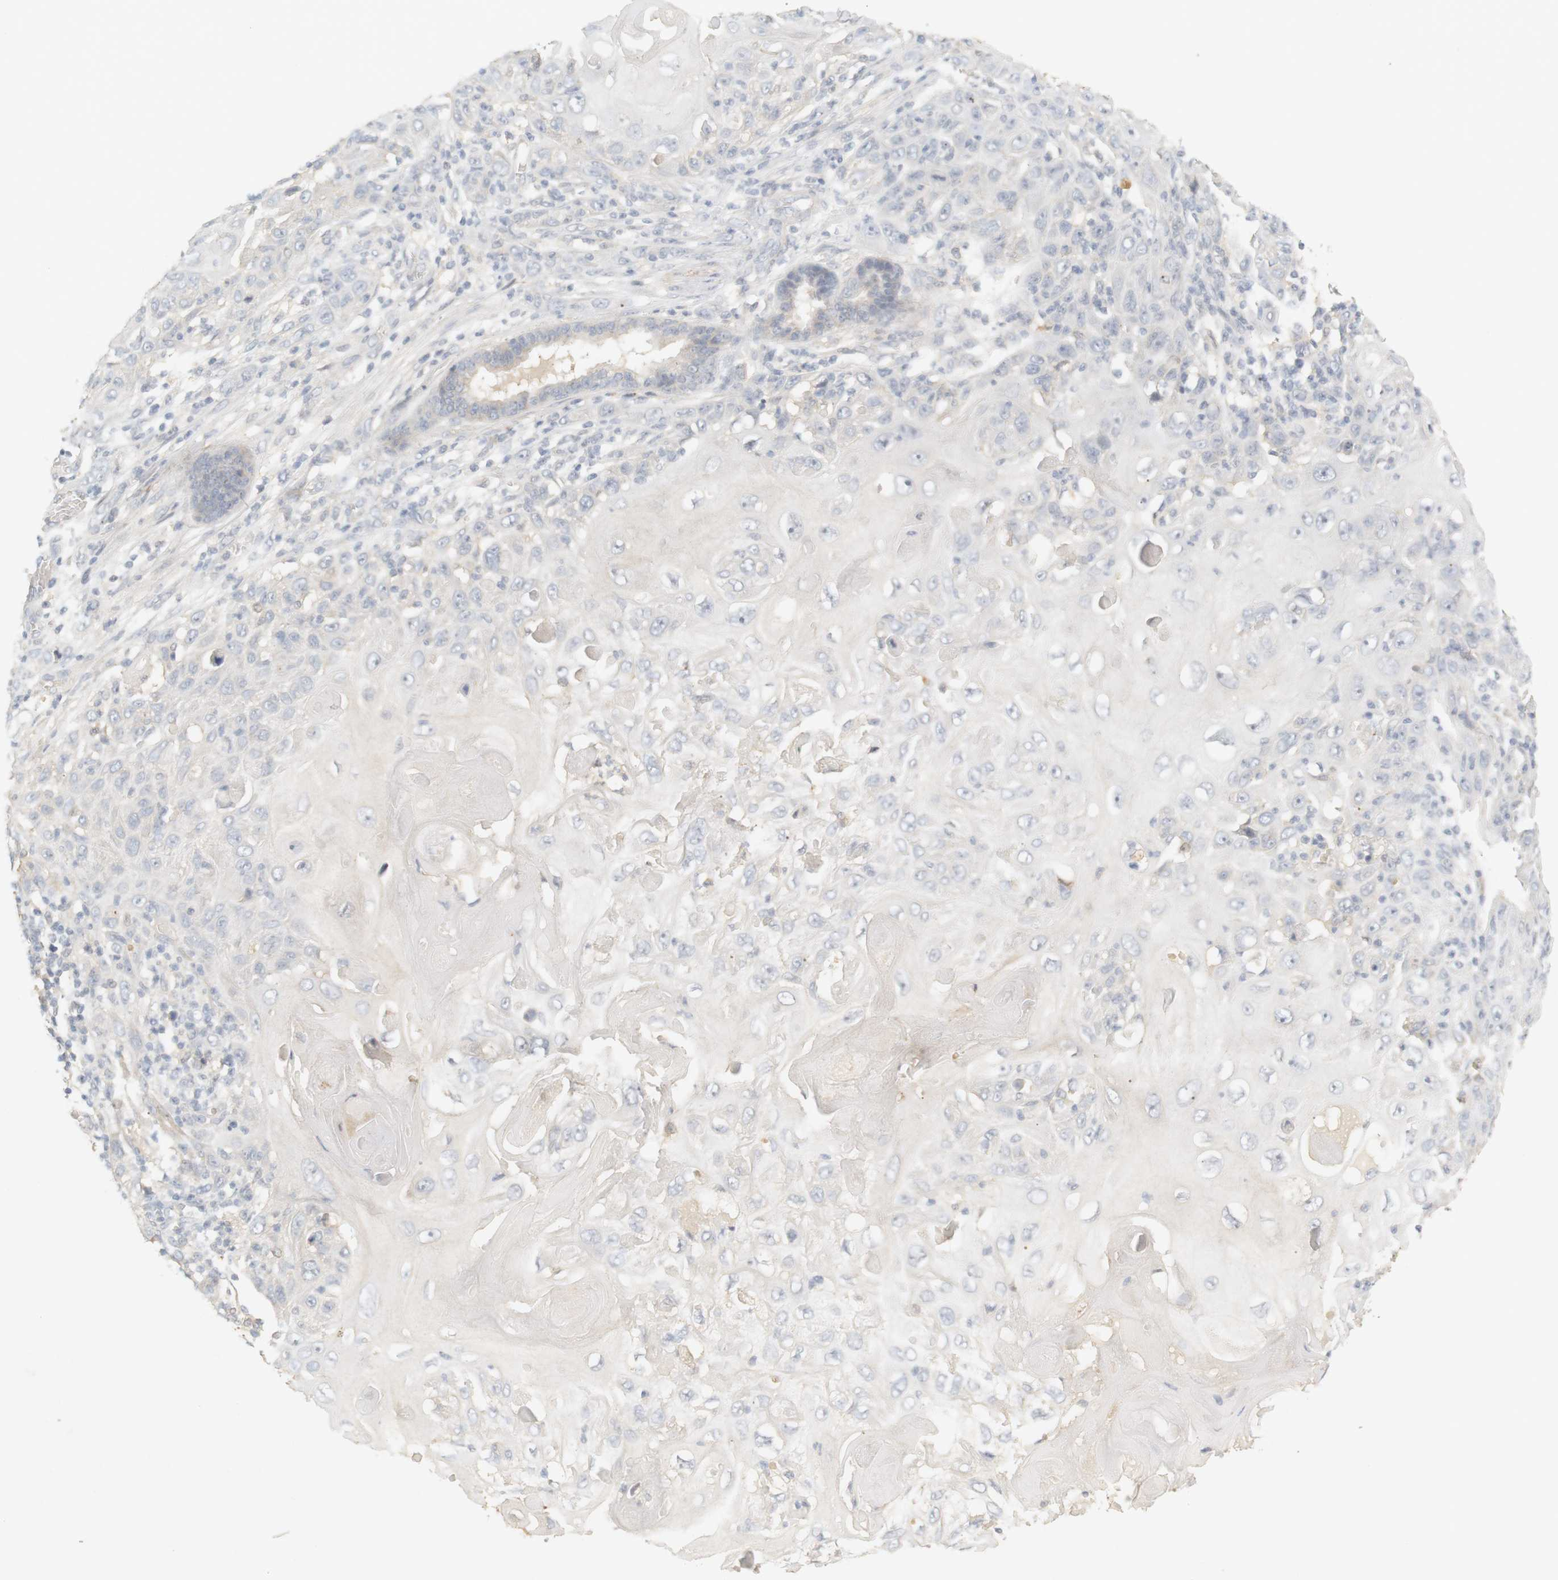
{"staining": {"intensity": "negative", "quantity": "none", "location": "none"}, "tissue": "skin cancer", "cell_type": "Tumor cells", "image_type": "cancer", "snomed": [{"axis": "morphology", "description": "Squamous cell carcinoma, NOS"}, {"axis": "topography", "description": "Skin"}], "caption": "High magnification brightfield microscopy of squamous cell carcinoma (skin) stained with DAB (brown) and counterstained with hematoxylin (blue): tumor cells show no significant positivity.", "gene": "RTN3", "patient": {"sex": "female", "age": 88}}